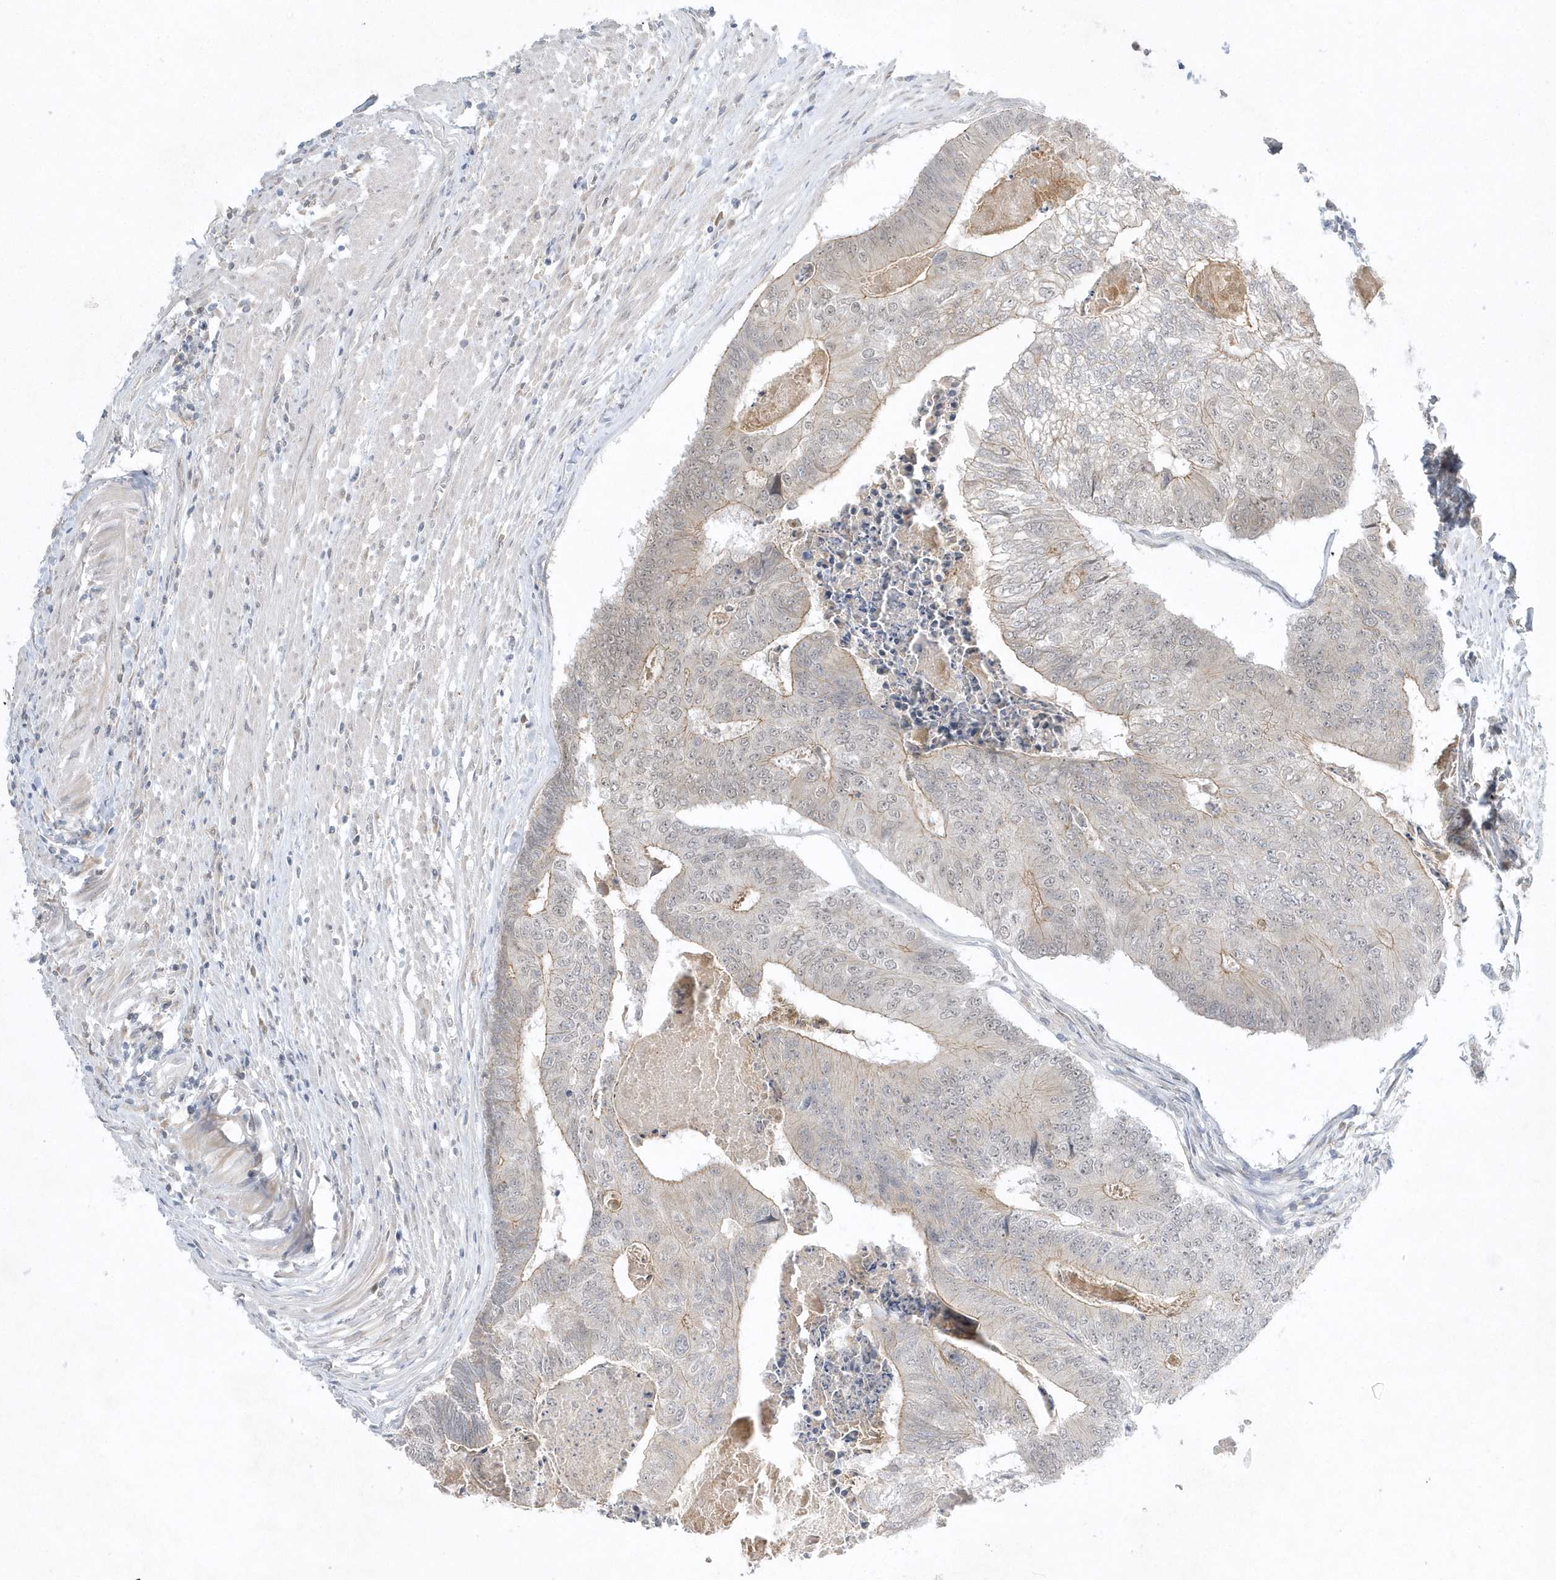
{"staining": {"intensity": "weak", "quantity": "25%-75%", "location": "cytoplasmic/membranous,nuclear"}, "tissue": "colorectal cancer", "cell_type": "Tumor cells", "image_type": "cancer", "snomed": [{"axis": "morphology", "description": "Adenocarcinoma, NOS"}, {"axis": "topography", "description": "Colon"}], "caption": "High-magnification brightfield microscopy of colorectal adenocarcinoma stained with DAB (3,3'-diaminobenzidine) (brown) and counterstained with hematoxylin (blue). tumor cells exhibit weak cytoplasmic/membranous and nuclear expression is appreciated in about25%-75% of cells. (brown staining indicates protein expression, while blue staining denotes nuclei).", "gene": "ZC3H12D", "patient": {"sex": "female", "age": 67}}